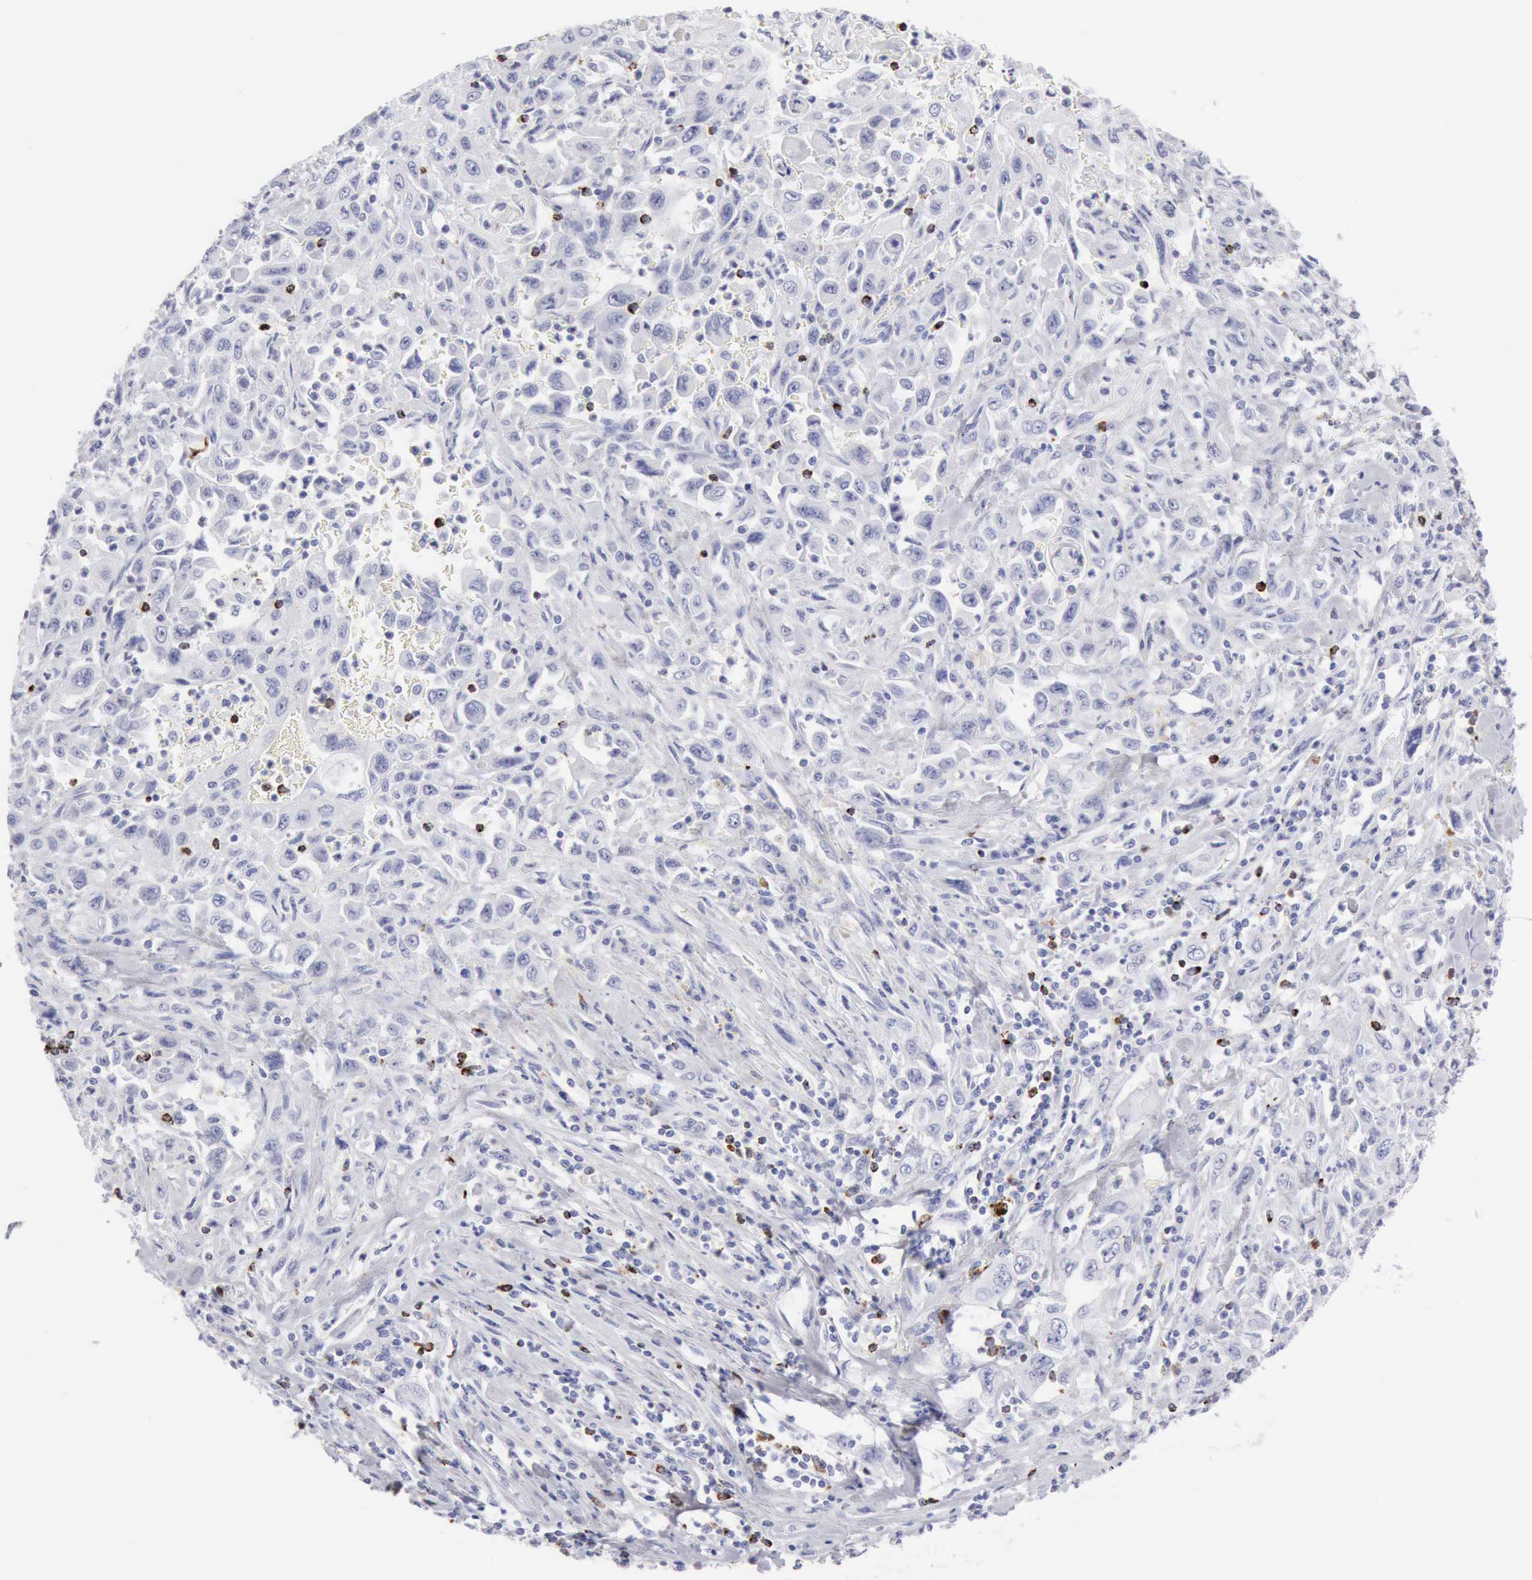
{"staining": {"intensity": "negative", "quantity": "none", "location": "none"}, "tissue": "pancreatic cancer", "cell_type": "Tumor cells", "image_type": "cancer", "snomed": [{"axis": "morphology", "description": "Adenocarcinoma, NOS"}, {"axis": "topography", "description": "Pancreas"}], "caption": "IHC of human adenocarcinoma (pancreatic) demonstrates no expression in tumor cells.", "gene": "GZMB", "patient": {"sex": "male", "age": 70}}